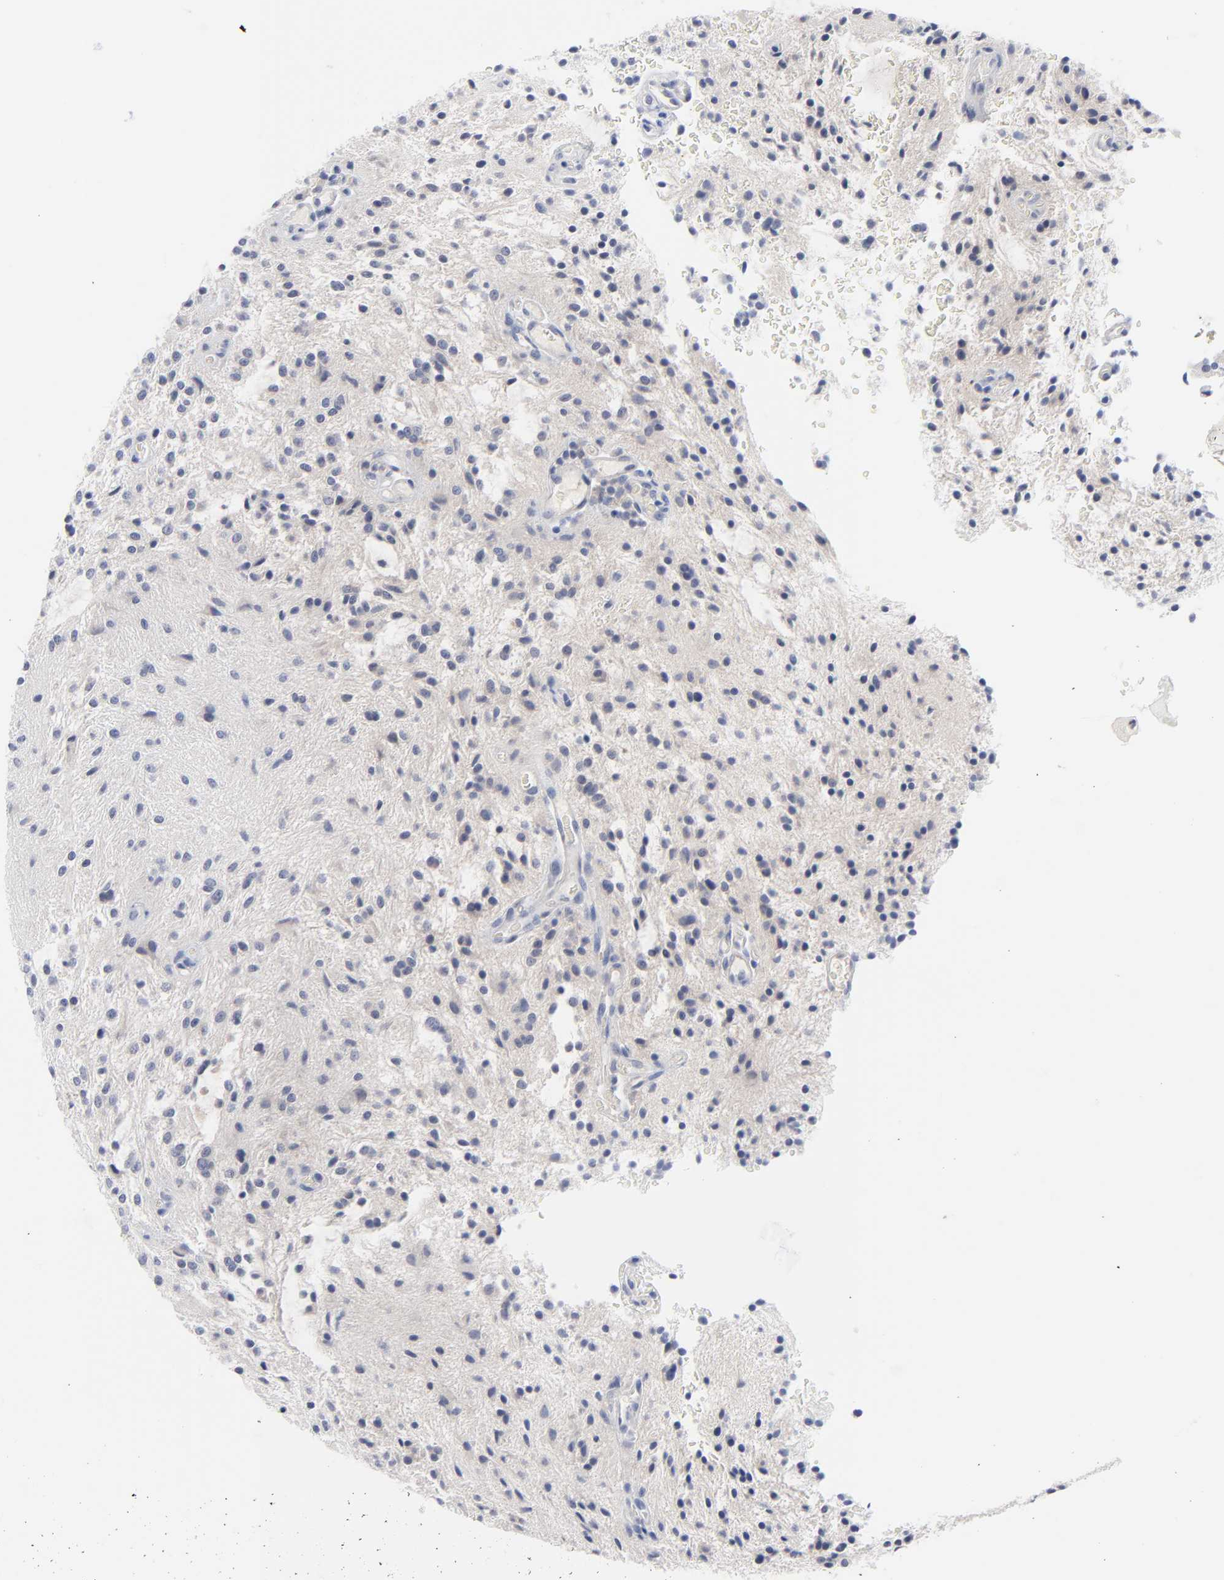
{"staining": {"intensity": "negative", "quantity": "none", "location": "none"}, "tissue": "glioma", "cell_type": "Tumor cells", "image_type": "cancer", "snomed": [{"axis": "morphology", "description": "Glioma, malignant, NOS"}, {"axis": "topography", "description": "Cerebellum"}], "caption": "There is no significant expression in tumor cells of glioma. (Brightfield microscopy of DAB (3,3'-diaminobenzidine) immunohistochemistry at high magnification).", "gene": "CLEC4G", "patient": {"sex": "female", "age": 10}}